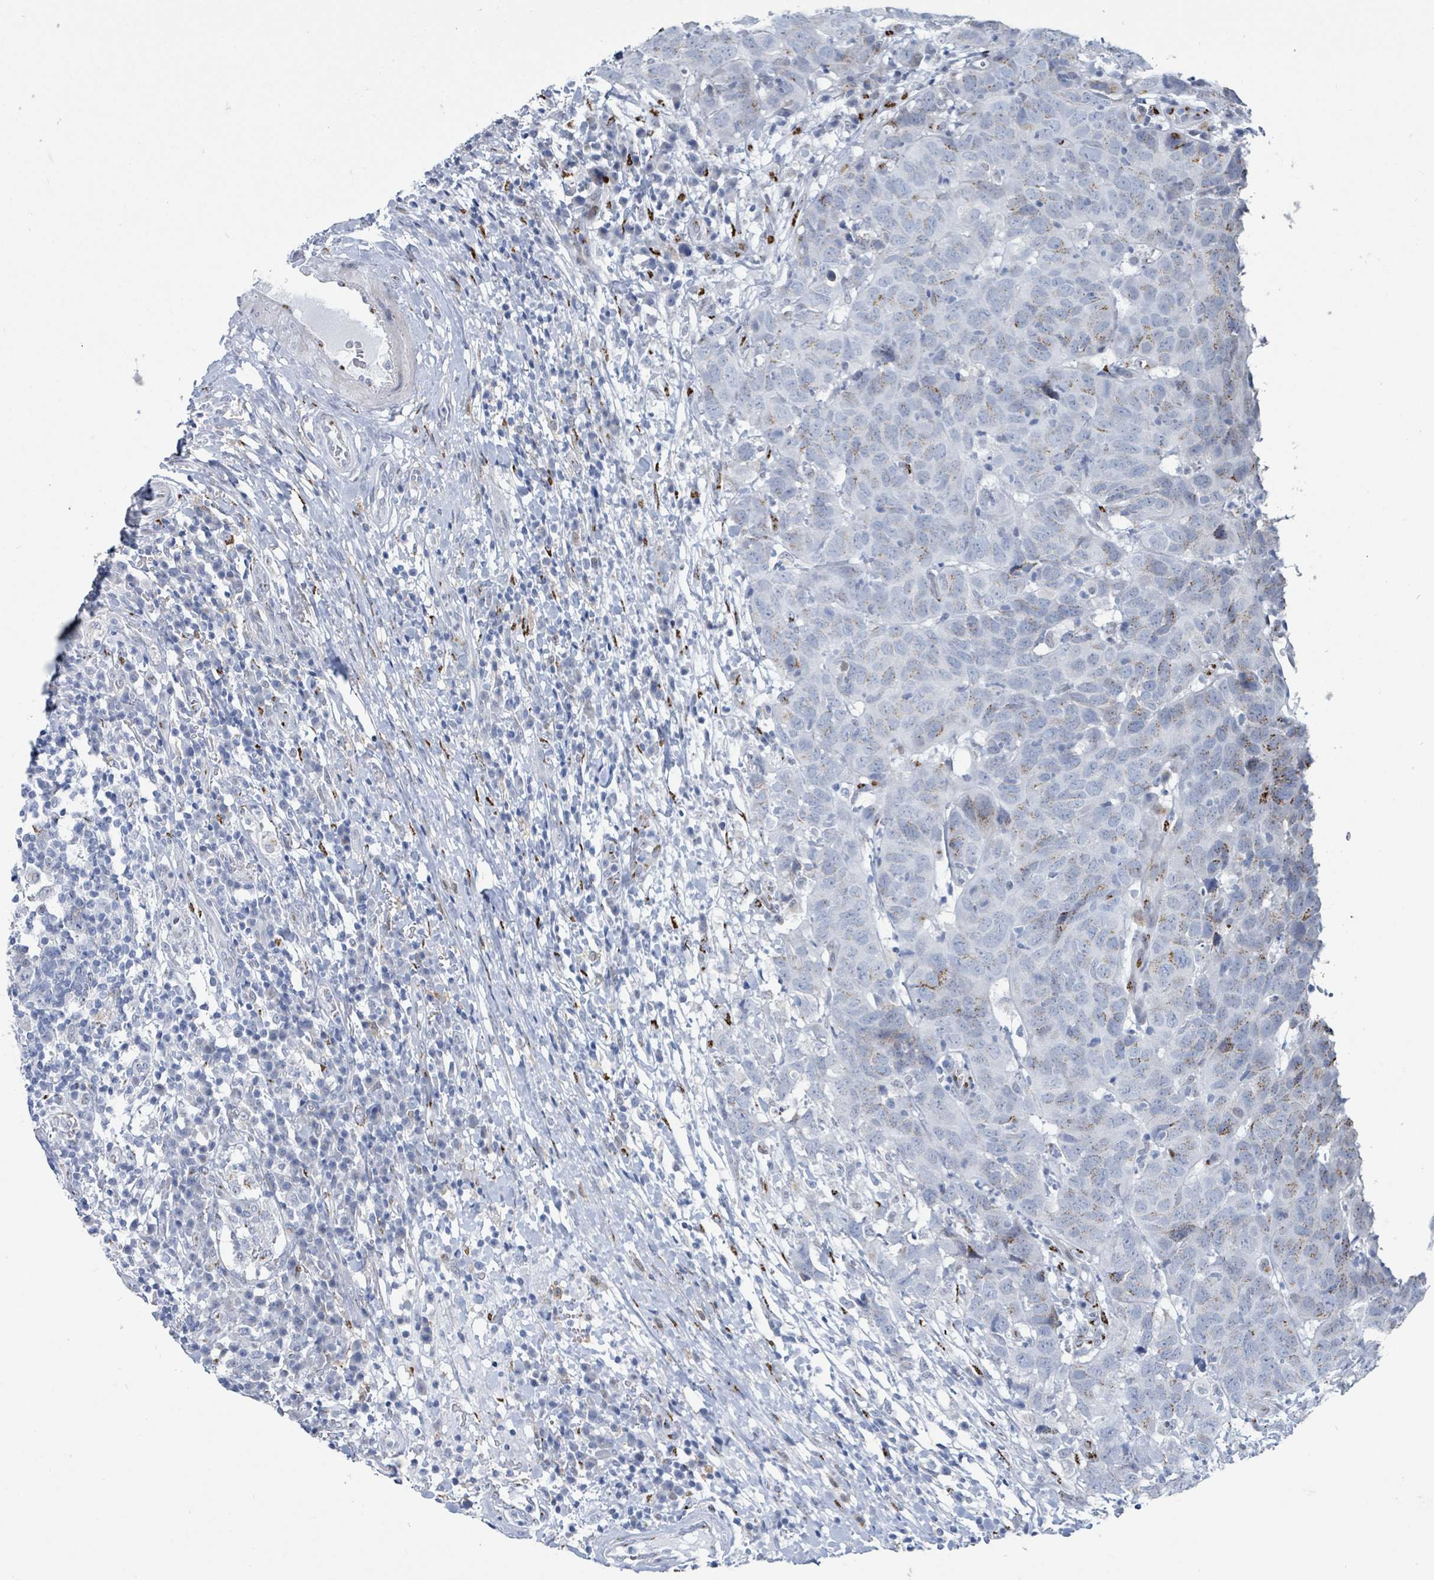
{"staining": {"intensity": "negative", "quantity": "none", "location": "none"}, "tissue": "head and neck cancer", "cell_type": "Tumor cells", "image_type": "cancer", "snomed": [{"axis": "morphology", "description": "Normal tissue, NOS"}, {"axis": "morphology", "description": "Squamous cell carcinoma, NOS"}, {"axis": "topography", "description": "Skeletal muscle"}, {"axis": "topography", "description": "Vascular tissue"}, {"axis": "topography", "description": "Peripheral nerve tissue"}, {"axis": "topography", "description": "Head-Neck"}], "caption": "Immunohistochemistry of human head and neck cancer shows no staining in tumor cells.", "gene": "DCAF5", "patient": {"sex": "male", "age": 66}}